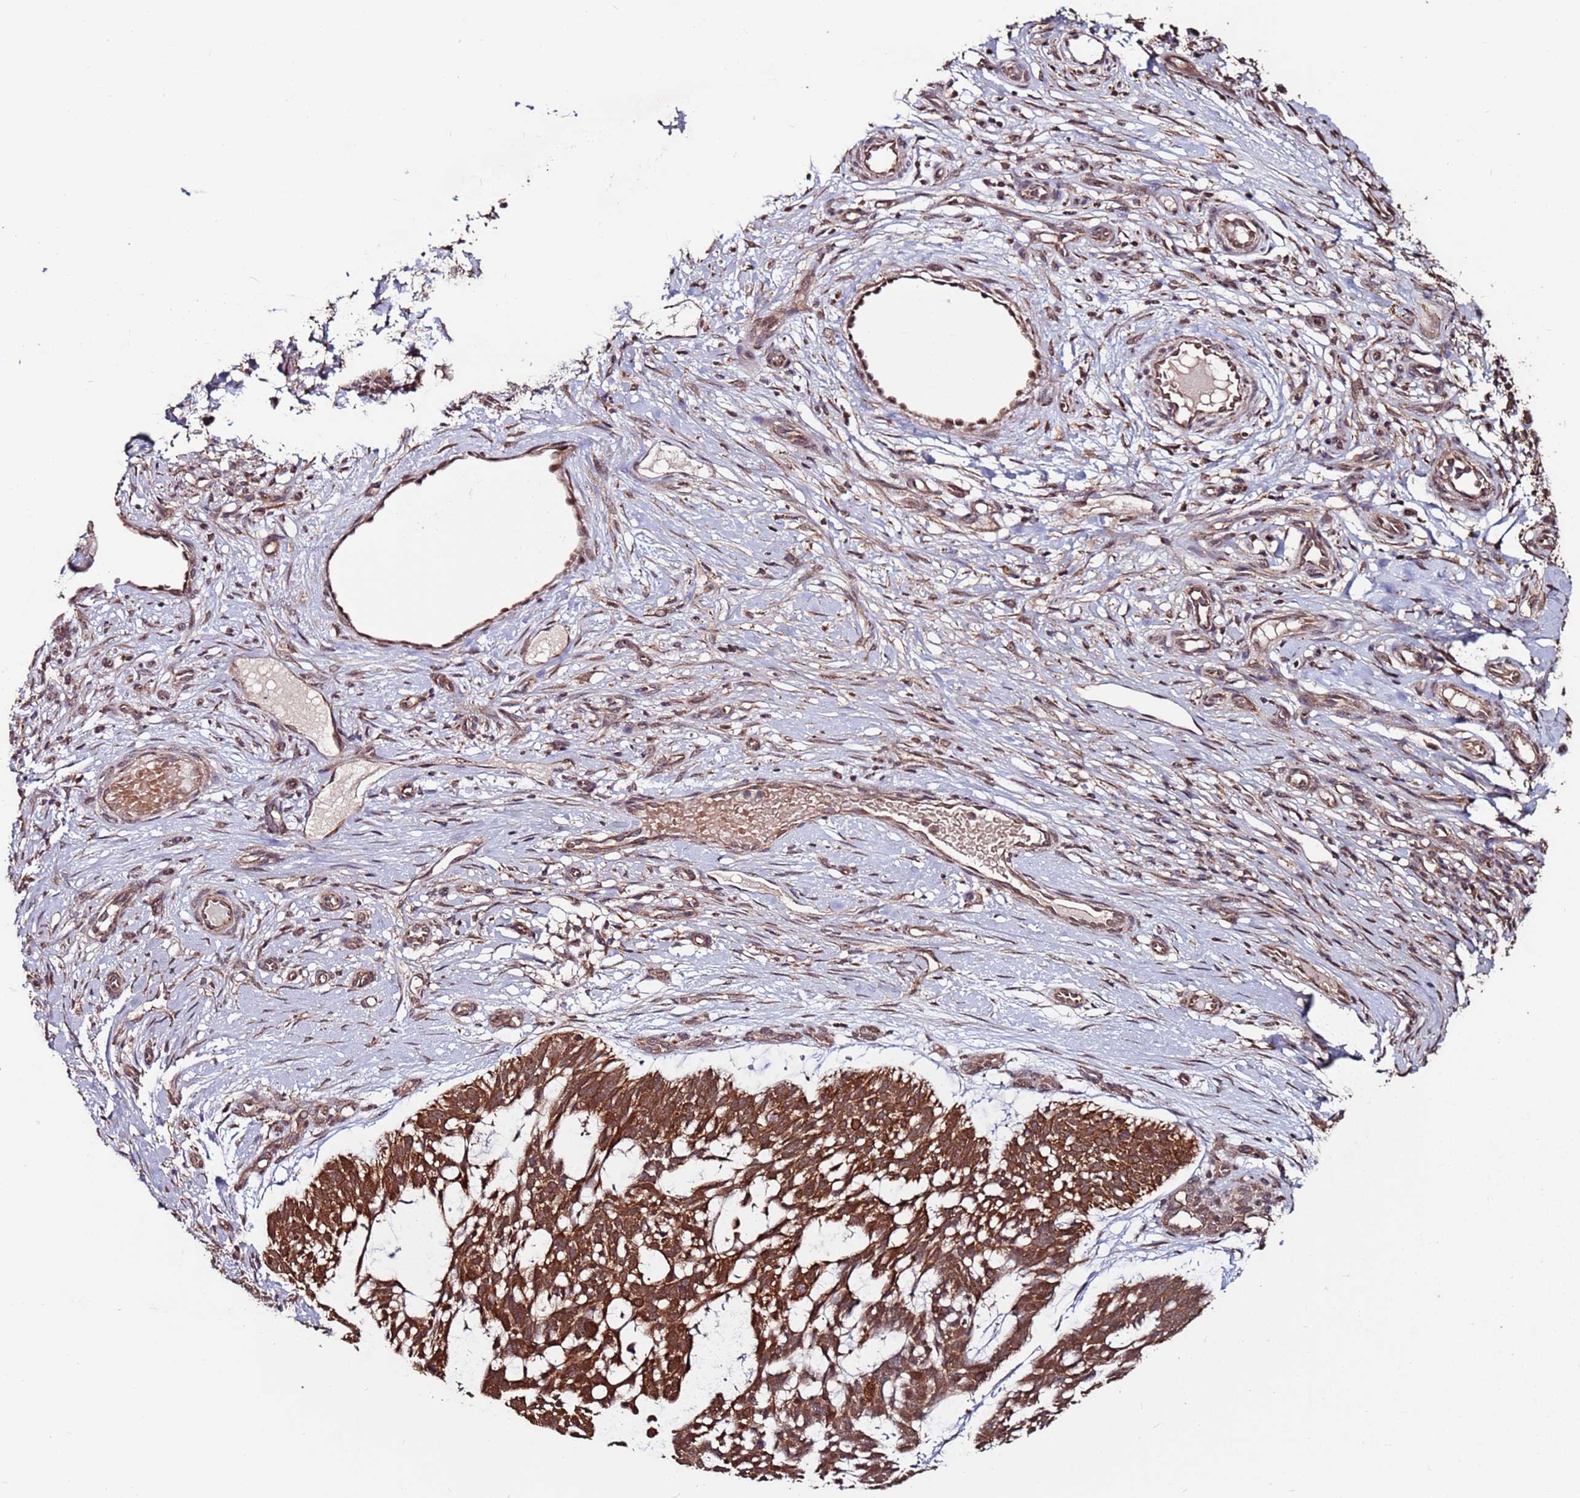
{"staining": {"intensity": "strong", "quantity": ">75%", "location": "cytoplasmic/membranous"}, "tissue": "skin cancer", "cell_type": "Tumor cells", "image_type": "cancer", "snomed": [{"axis": "morphology", "description": "Basal cell carcinoma"}, {"axis": "topography", "description": "Skin"}], "caption": "Strong cytoplasmic/membranous expression is identified in approximately >75% of tumor cells in skin cancer.", "gene": "PRR7", "patient": {"sex": "male", "age": 88}}